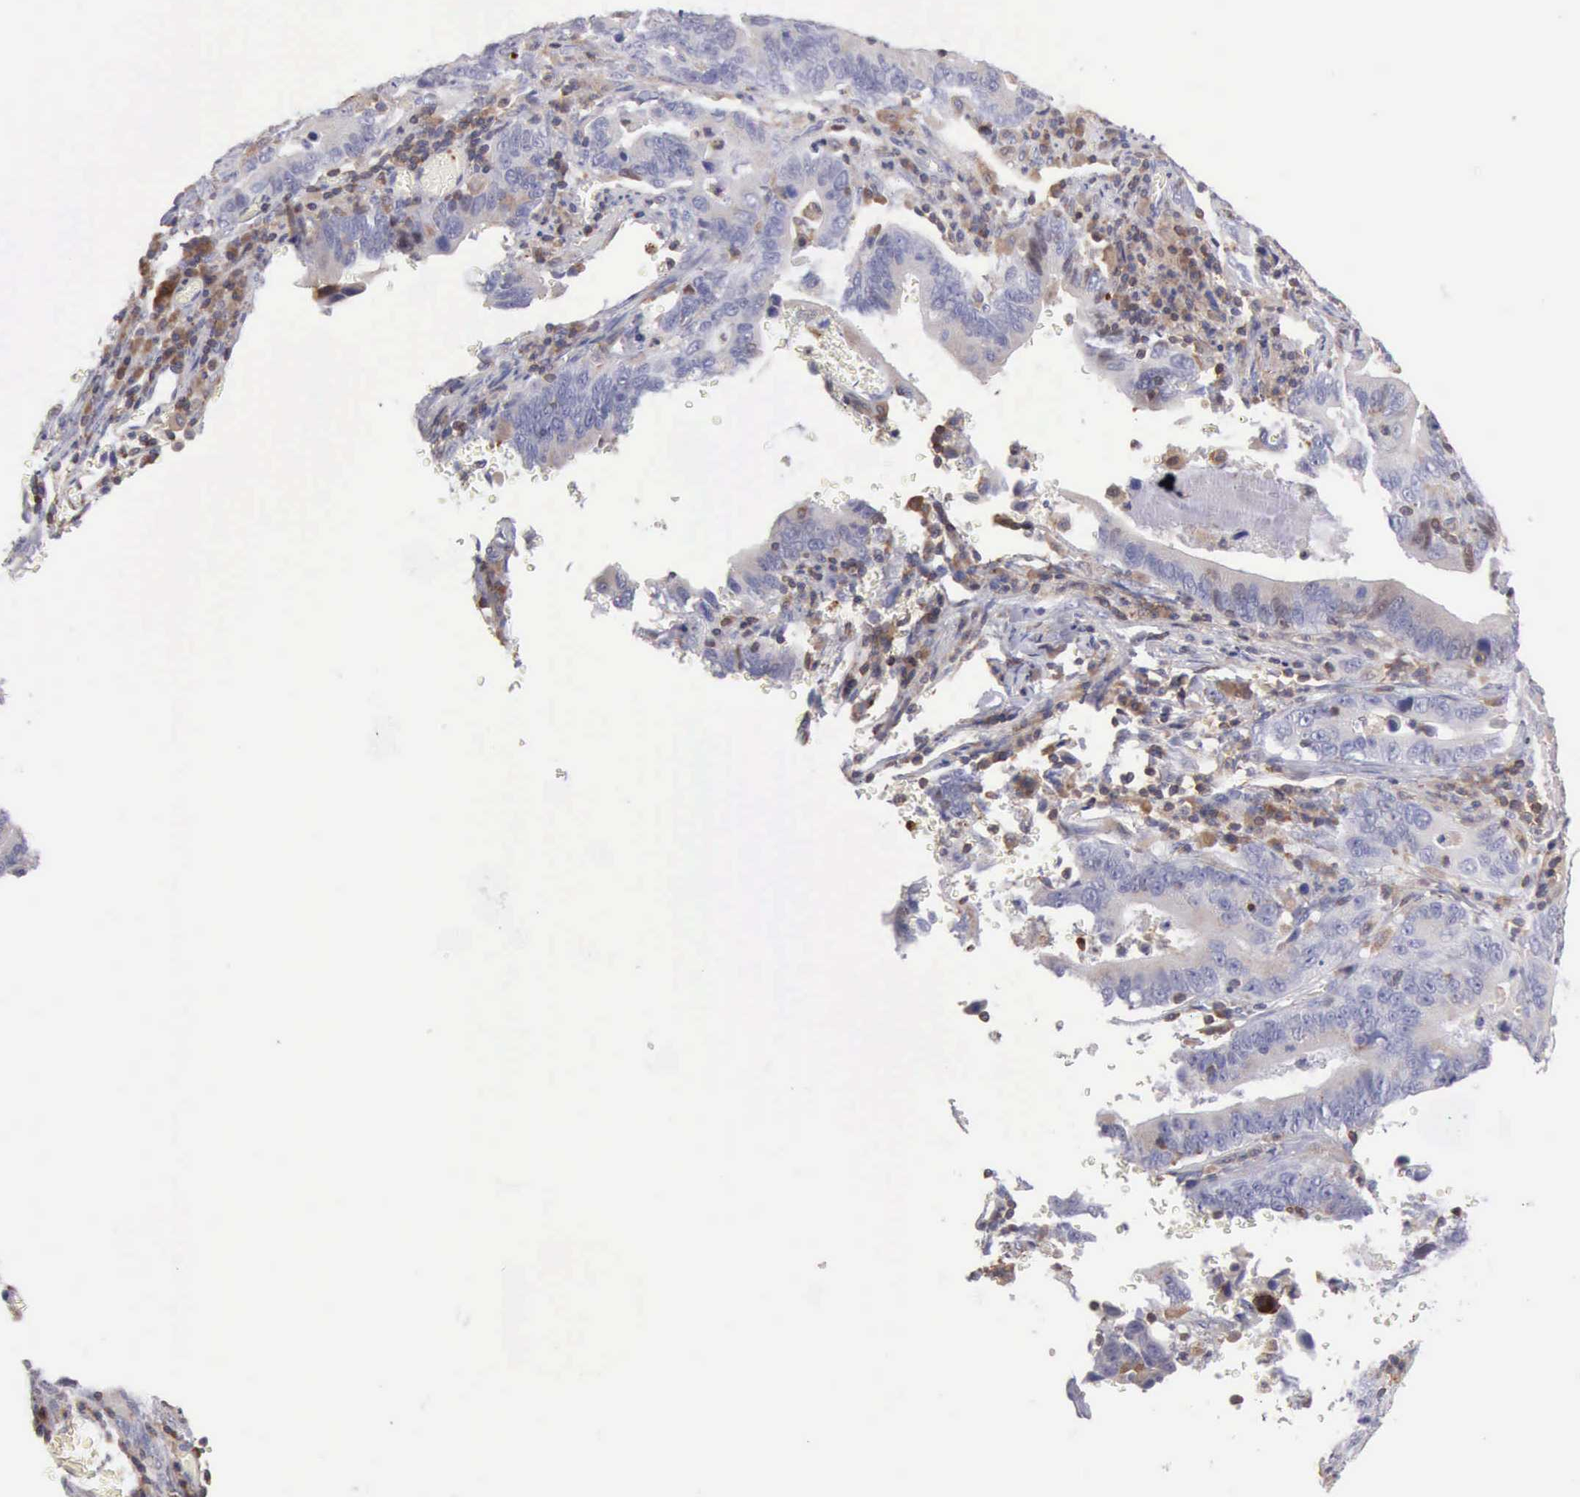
{"staining": {"intensity": "negative", "quantity": "none", "location": "none"}, "tissue": "stomach cancer", "cell_type": "Tumor cells", "image_type": "cancer", "snomed": [{"axis": "morphology", "description": "Adenocarcinoma, NOS"}, {"axis": "topography", "description": "Stomach, upper"}], "caption": "This photomicrograph is of stomach adenocarcinoma stained with IHC to label a protein in brown with the nuclei are counter-stained blue. There is no staining in tumor cells.", "gene": "SASH3", "patient": {"sex": "male", "age": 63}}